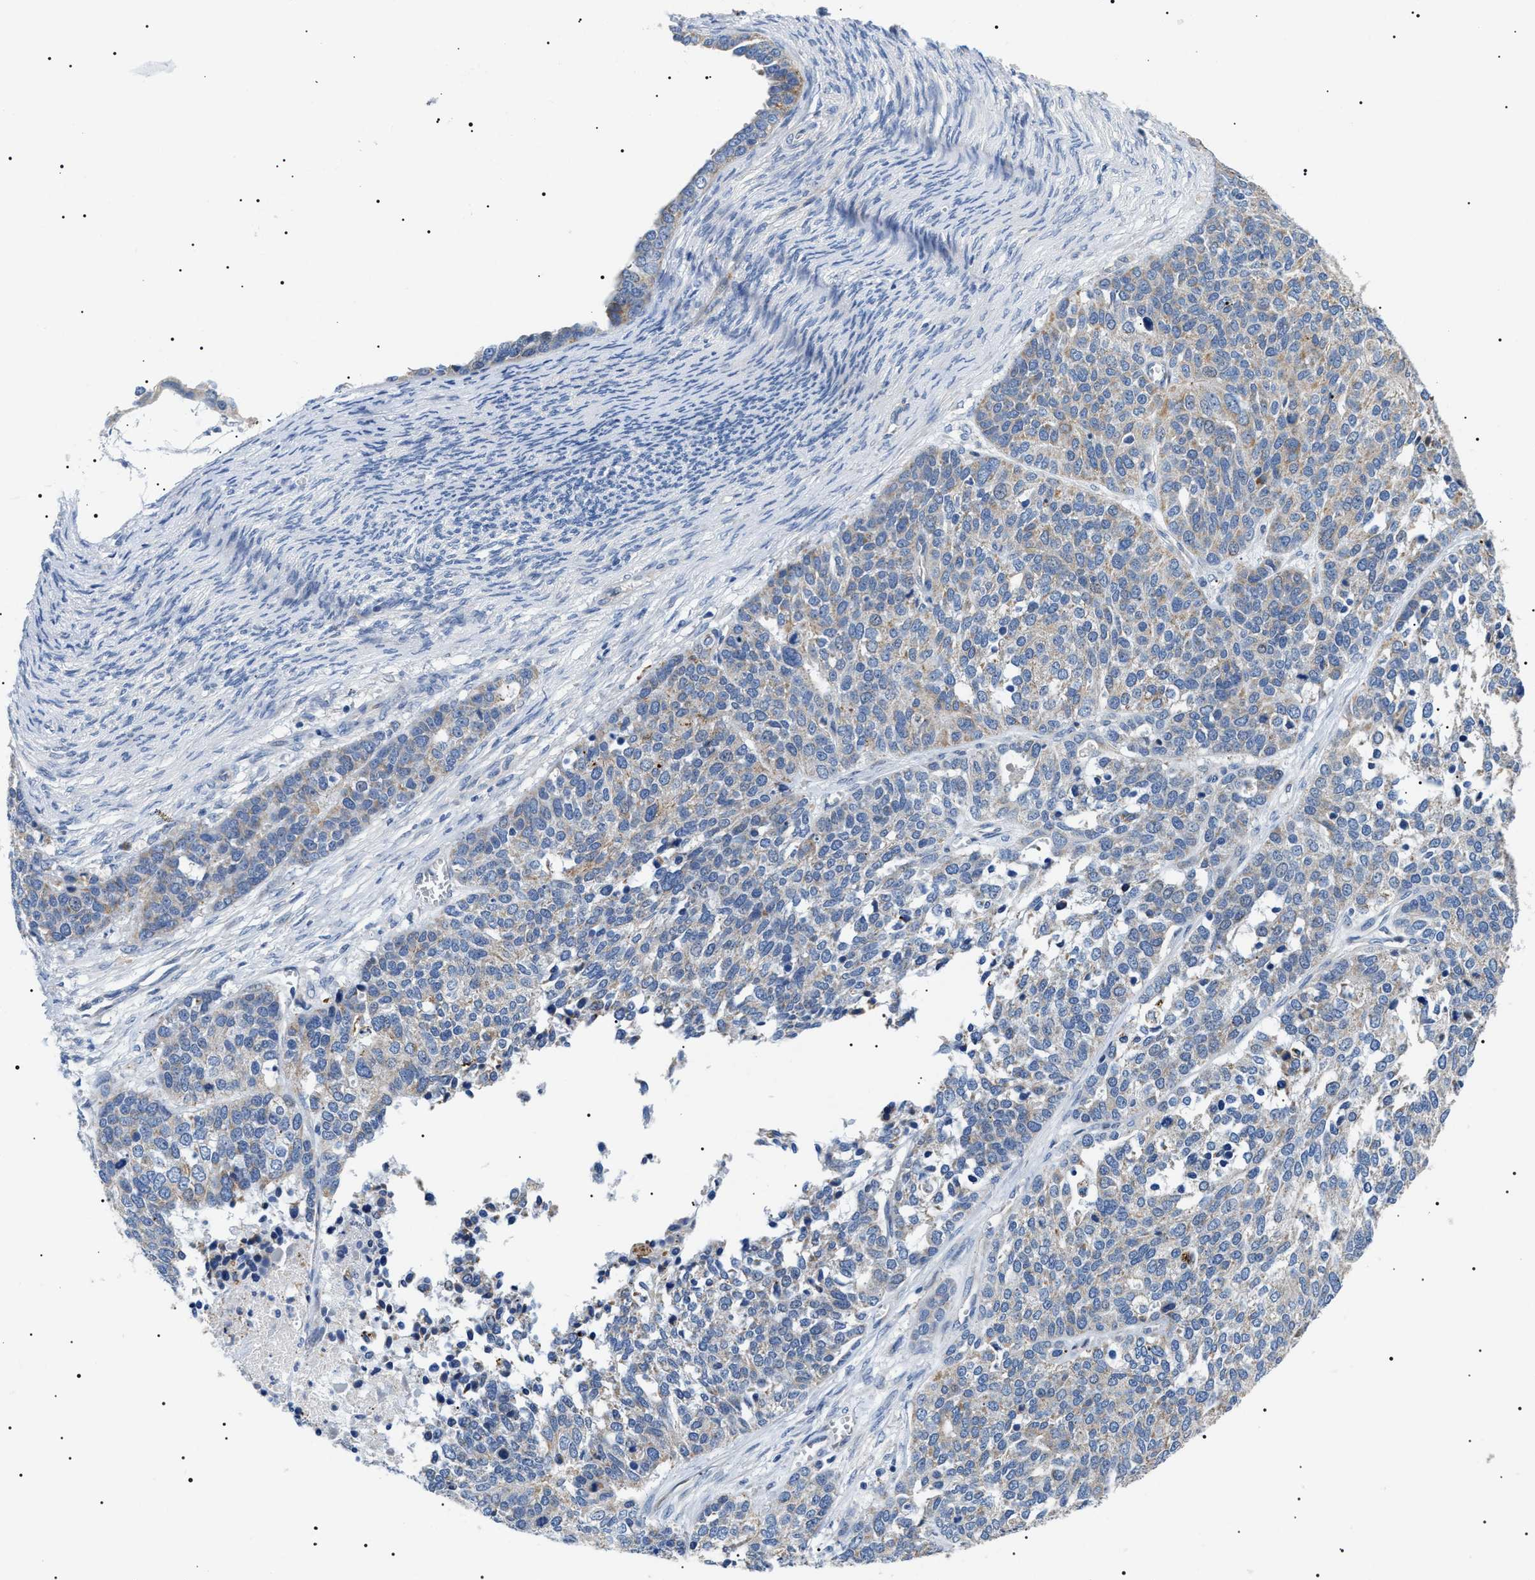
{"staining": {"intensity": "weak", "quantity": "<25%", "location": "cytoplasmic/membranous"}, "tissue": "ovarian cancer", "cell_type": "Tumor cells", "image_type": "cancer", "snomed": [{"axis": "morphology", "description": "Cystadenocarcinoma, serous, NOS"}, {"axis": "topography", "description": "Ovary"}], "caption": "High power microscopy image of an immunohistochemistry histopathology image of ovarian serous cystadenocarcinoma, revealing no significant expression in tumor cells. (DAB IHC, high magnification).", "gene": "TMEM222", "patient": {"sex": "female", "age": 44}}